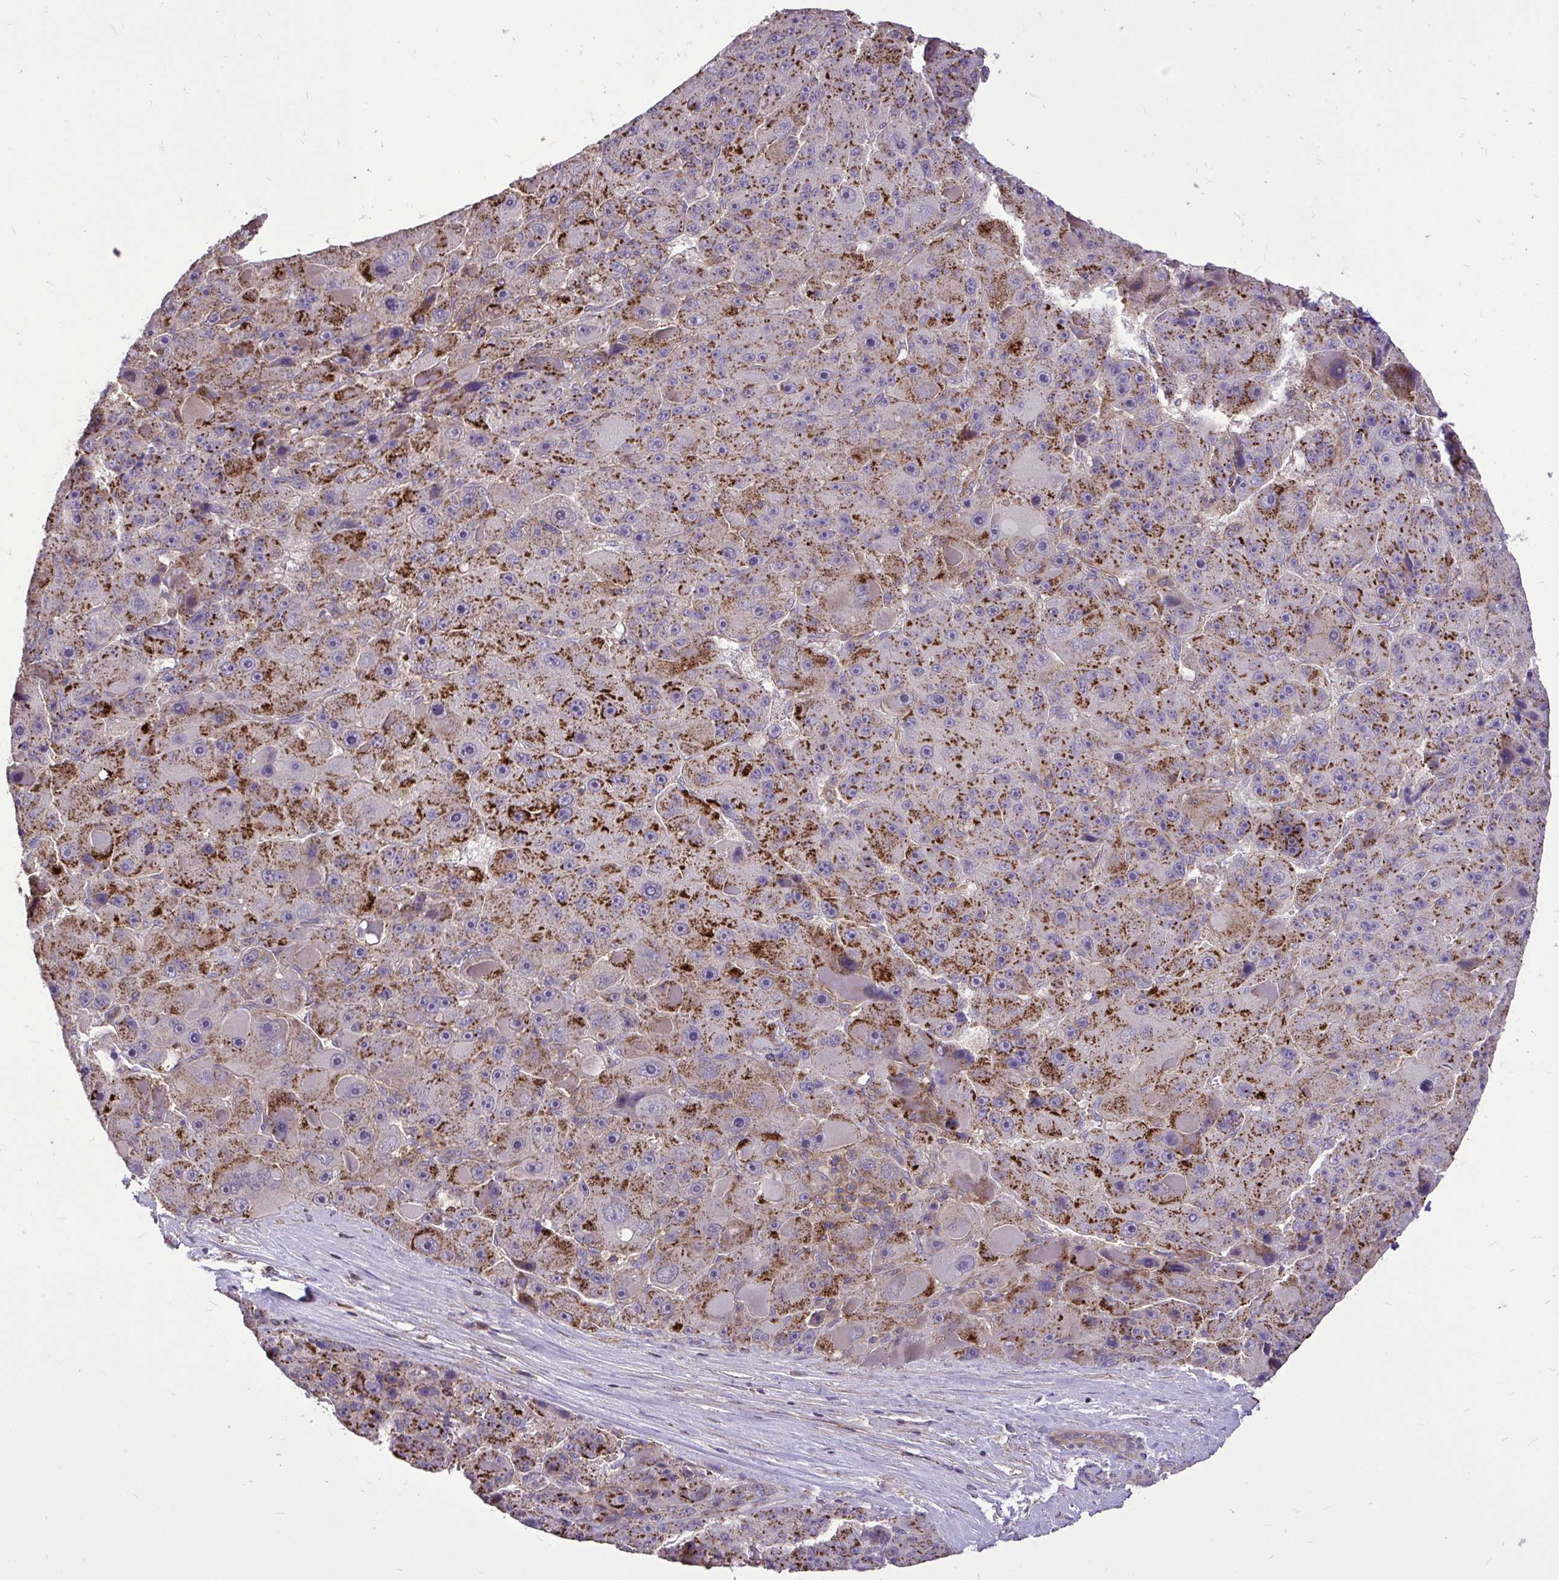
{"staining": {"intensity": "moderate", "quantity": ">75%", "location": "cytoplasmic/membranous"}, "tissue": "liver cancer", "cell_type": "Tumor cells", "image_type": "cancer", "snomed": [{"axis": "morphology", "description": "Carcinoma, Hepatocellular, NOS"}, {"axis": "topography", "description": "Liver"}], "caption": "Immunohistochemical staining of liver cancer (hepatocellular carcinoma) exhibits moderate cytoplasmic/membranous protein staining in about >75% of tumor cells. Nuclei are stained in blue.", "gene": "IGFL2", "patient": {"sex": "male", "age": 76}}